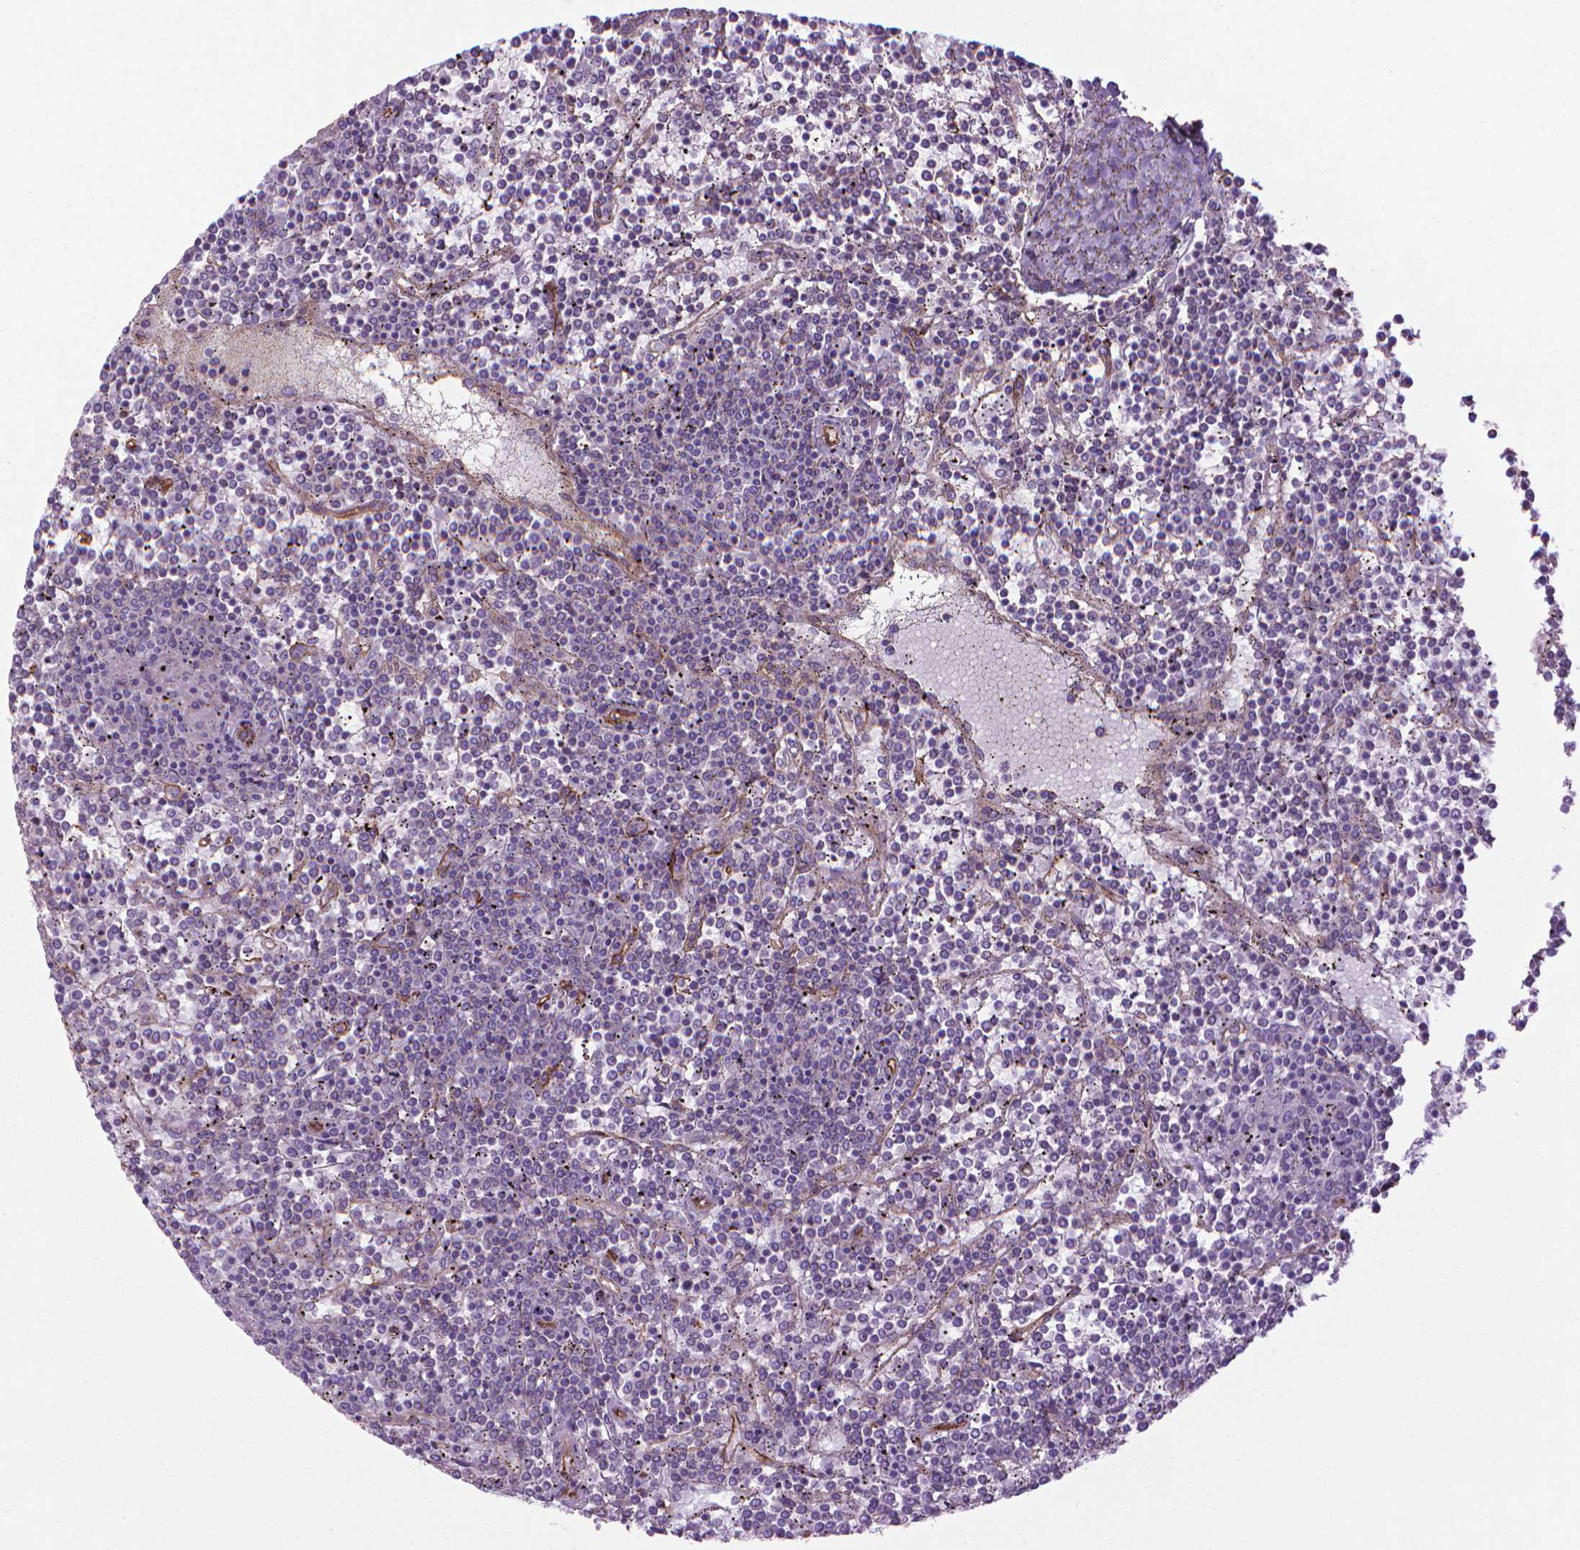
{"staining": {"intensity": "negative", "quantity": "none", "location": "none"}, "tissue": "lymphoma", "cell_type": "Tumor cells", "image_type": "cancer", "snomed": [{"axis": "morphology", "description": "Malignant lymphoma, non-Hodgkin's type, Low grade"}, {"axis": "topography", "description": "Spleen"}], "caption": "This is an immunohistochemistry (IHC) photomicrograph of malignant lymphoma, non-Hodgkin's type (low-grade). There is no staining in tumor cells.", "gene": "TENT5A", "patient": {"sex": "female", "age": 19}}